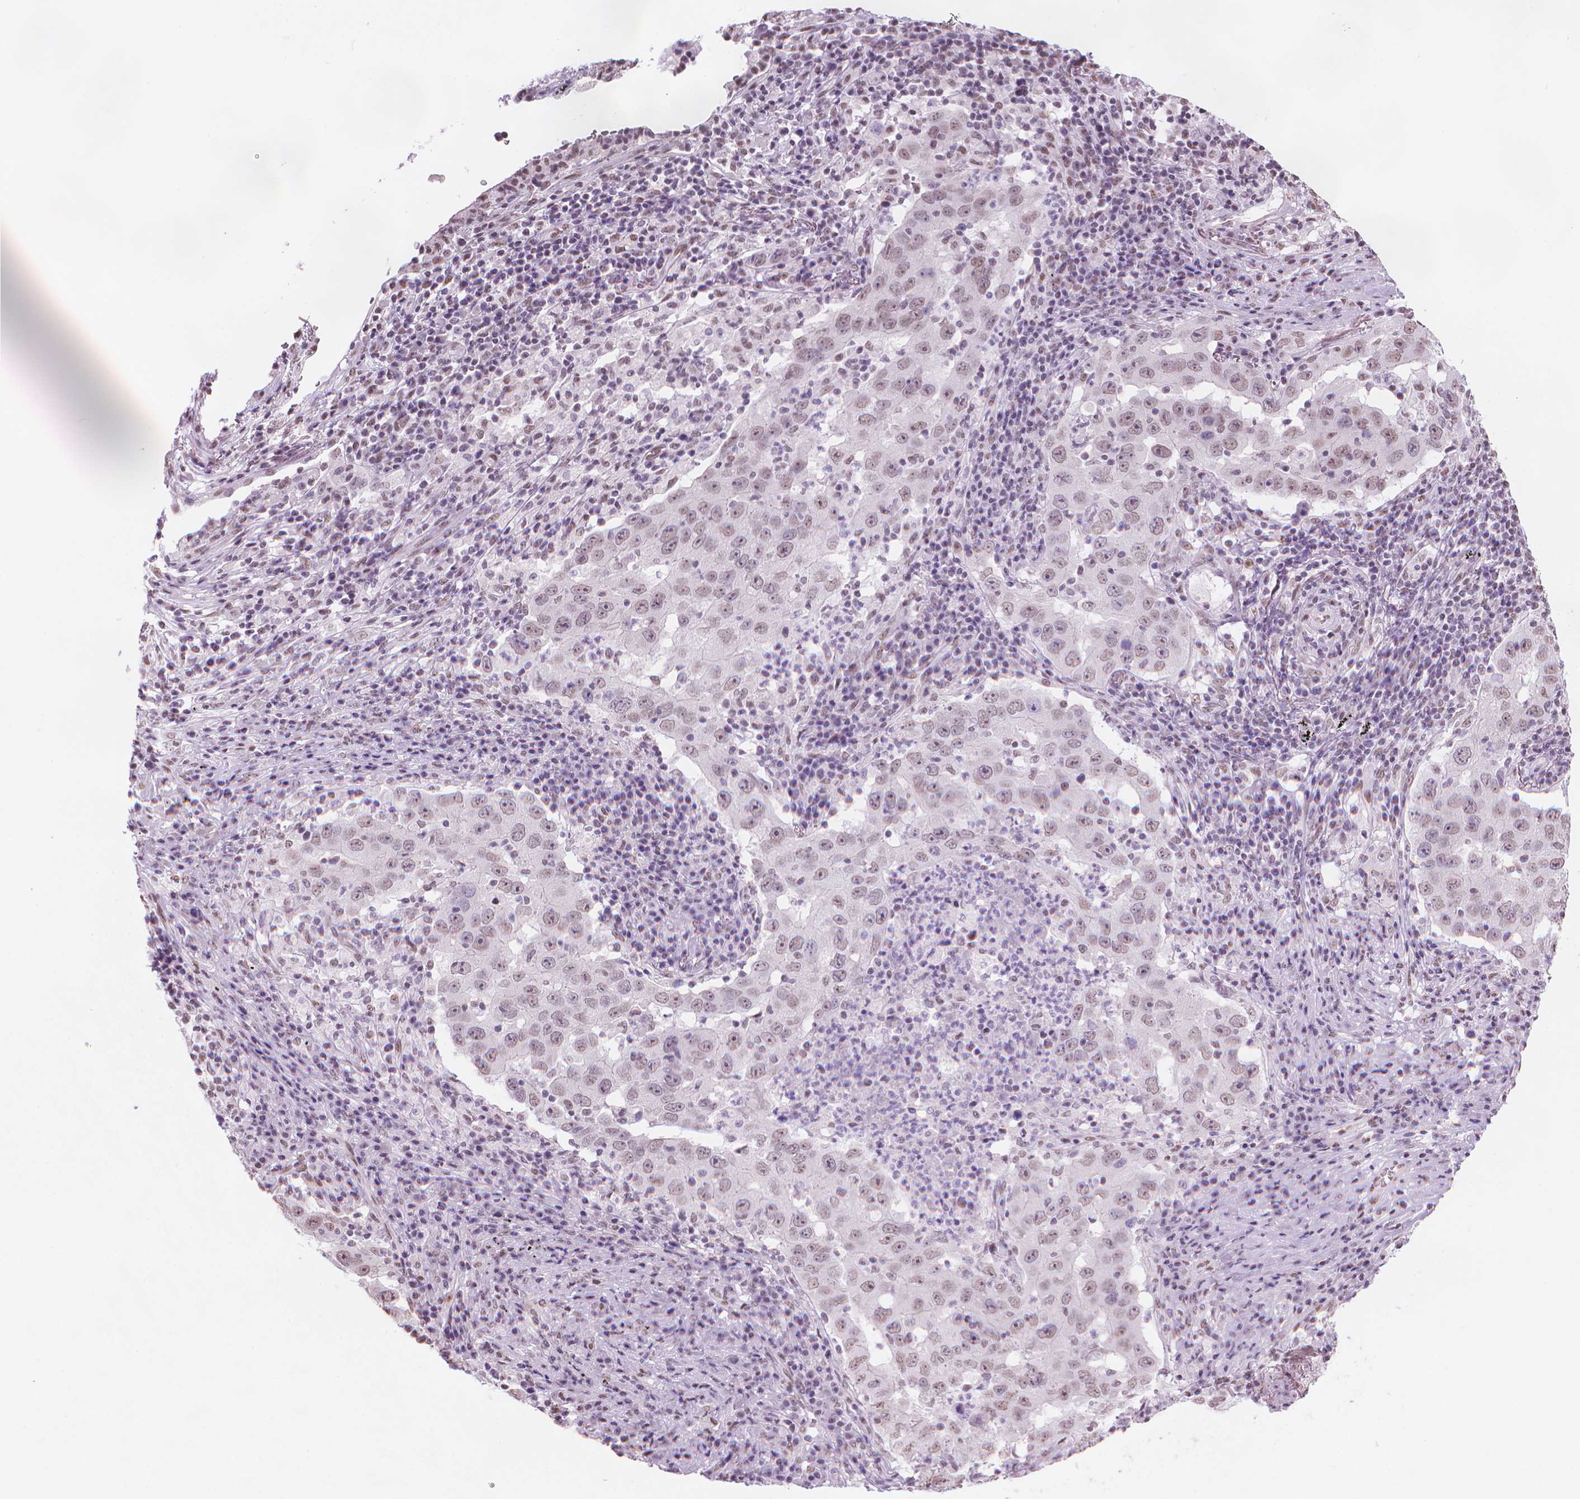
{"staining": {"intensity": "weak", "quantity": "25%-75%", "location": "nuclear"}, "tissue": "lung cancer", "cell_type": "Tumor cells", "image_type": "cancer", "snomed": [{"axis": "morphology", "description": "Adenocarcinoma, NOS"}, {"axis": "topography", "description": "Lung"}], "caption": "Brown immunohistochemical staining in human lung adenocarcinoma exhibits weak nuclear positivity in approximately 25%-75% of tumor cells.", "gene": "PIAS2", "patient": {"sex": "male", "age": 73}}